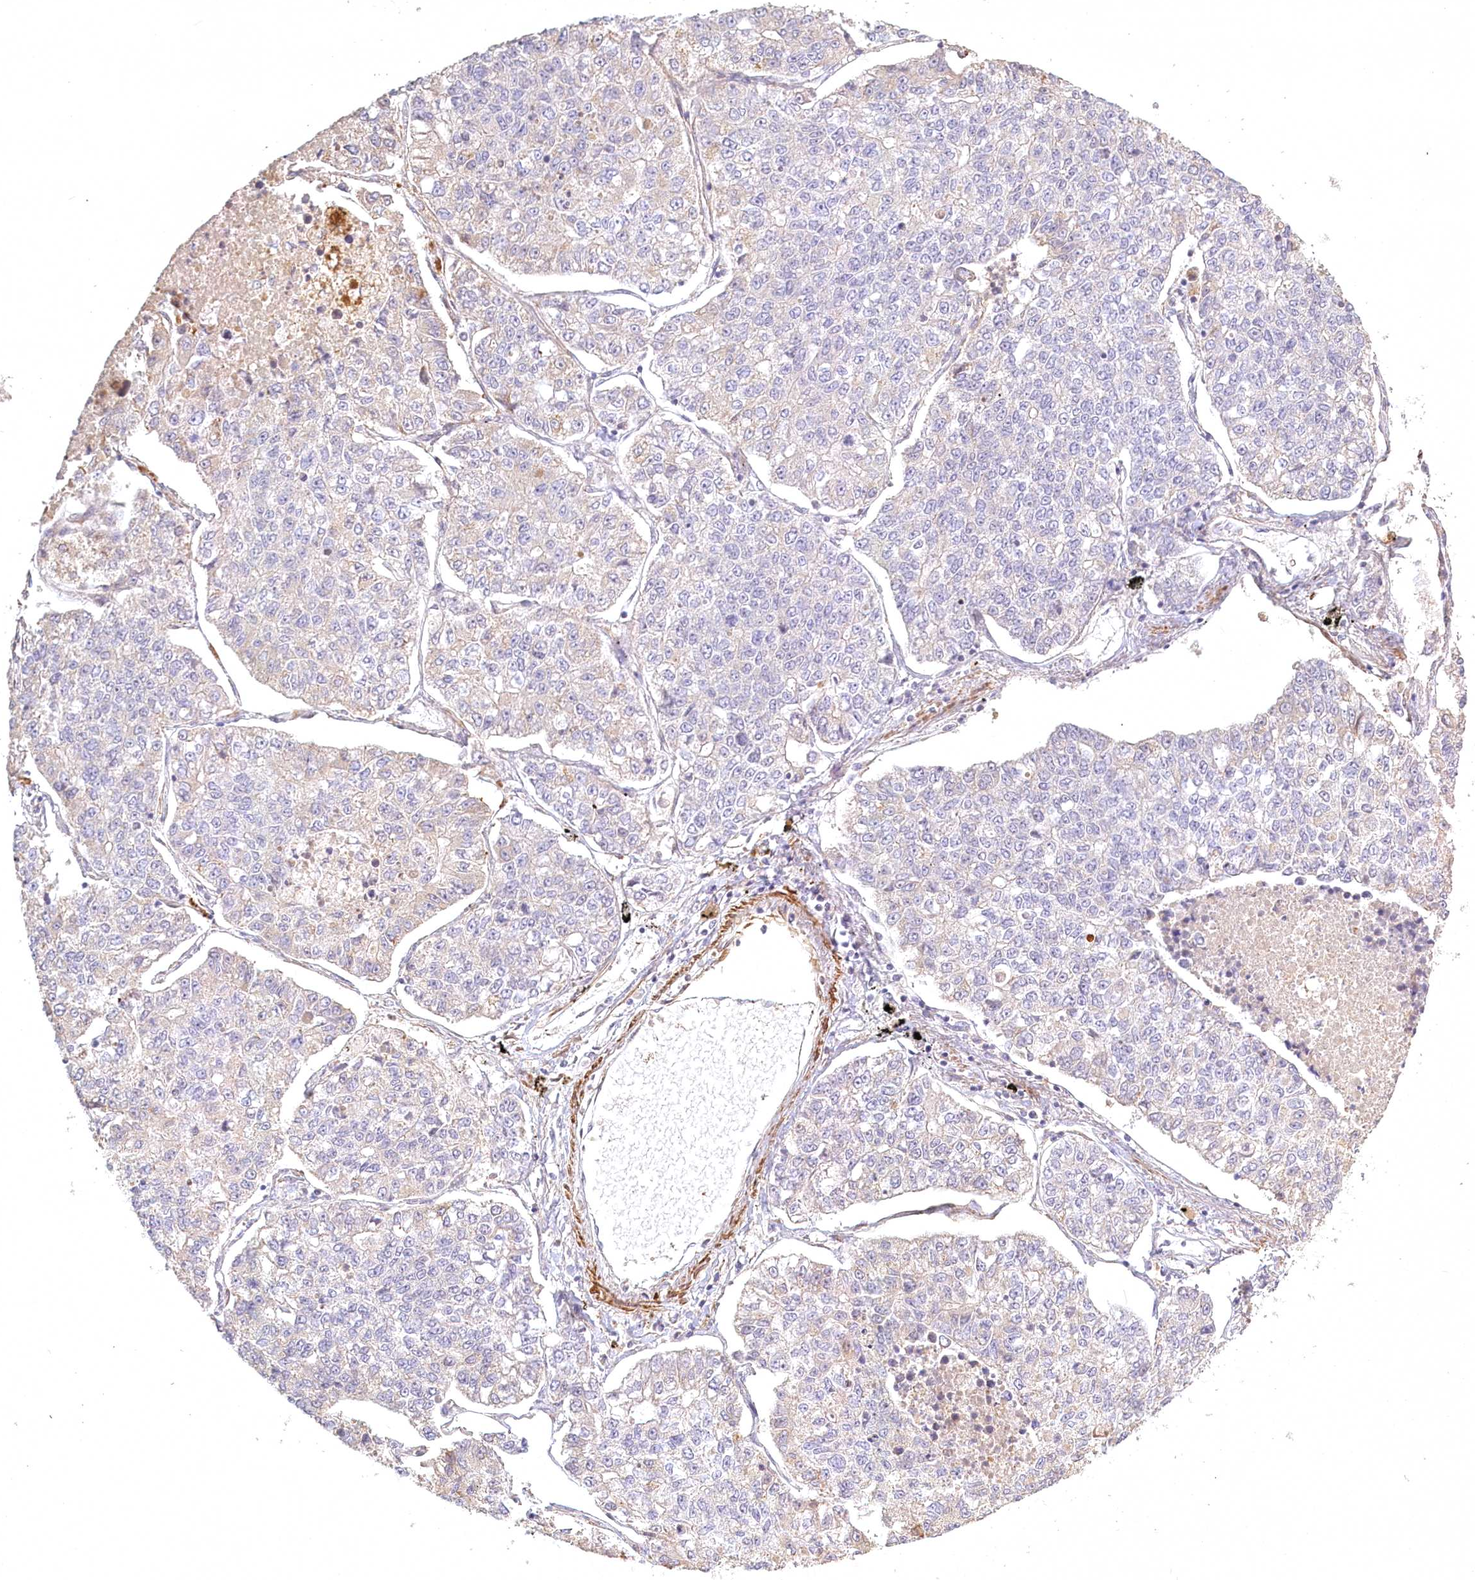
{"staining": {"intensity": "negative", "quantity": "none", "location": "none"}, "tissue": "lung cancer", "cell_type": "Tumor cells", "image_type": "cancer", "snomed": [{"axis": "morphology", "description": "Adenocarcinoma, NOS"}, {"axis": "topography", "description": "Lung"}], "caption": "Tumor cells are negative for protein expression in human lung adenocarcinoma. The staining is performed using DAB (3,3'-diaminobenzidine) brown chromogen with nuclei counter-stained in using hematoxylin.", "gene": "INPP4B", "patient": {"sex": "male", "age": 49}}